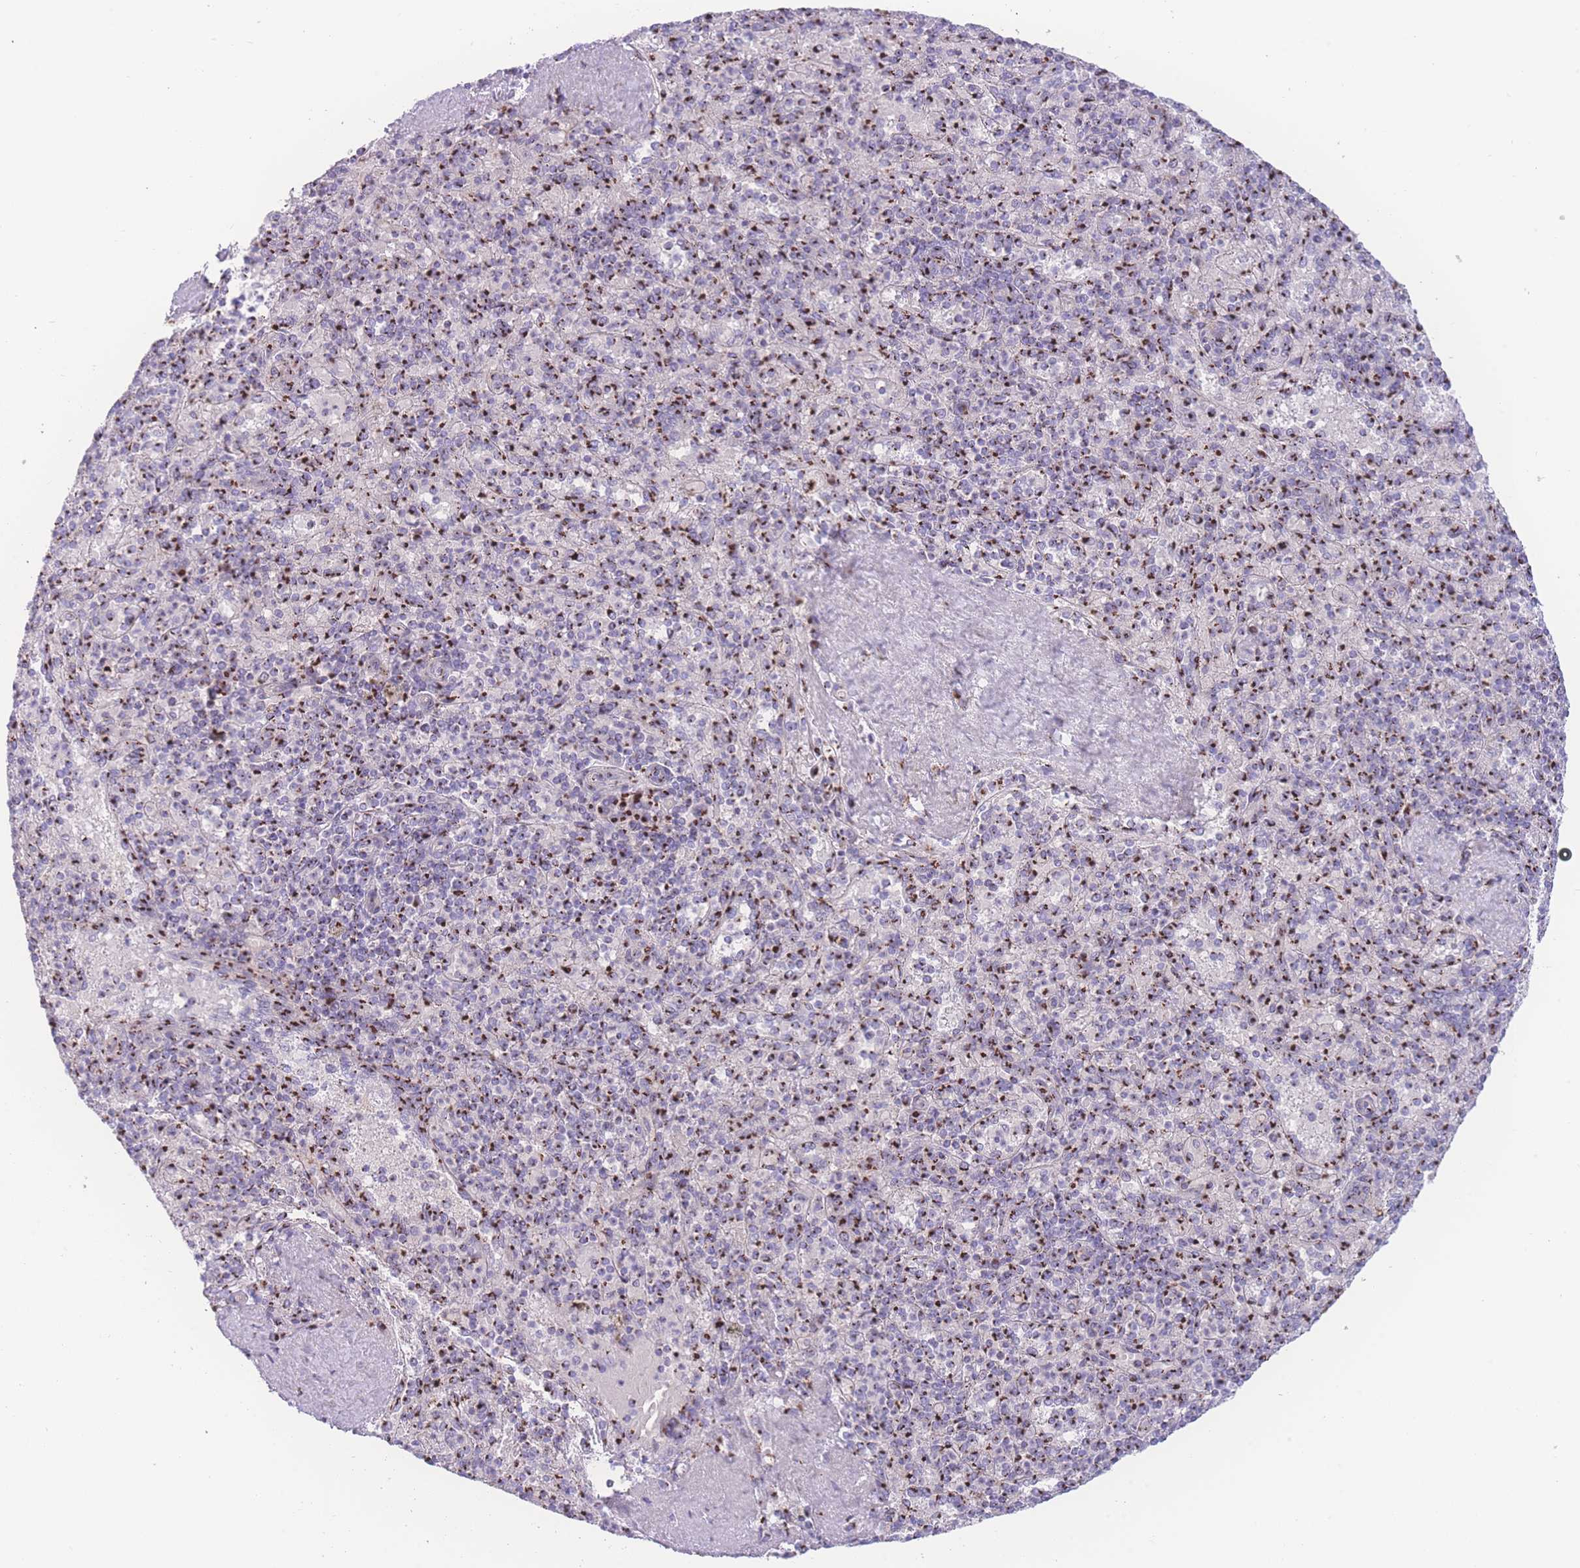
{"staining": {"intensity": "strong", "quantity": ">75%", "location": "cytoplasmic/membranous"}, "tissue": "spleen", "cell_type": "Cells in red pulp", "image_type": "normal", "snomed": [{"axis": "morphology", "description": "Normal tissue, NOS"}, {"axis": "topography", "description": "Spleen"}], "caption": "There is high levels of strong cytoplasmic/membranous positivity in cells in red pulp of unremarkable spleen, as demonstrated by immunohistochemical staining (brown color).", "gene": "GOLM2", "patient": {"sex": "male", "age": 82}}